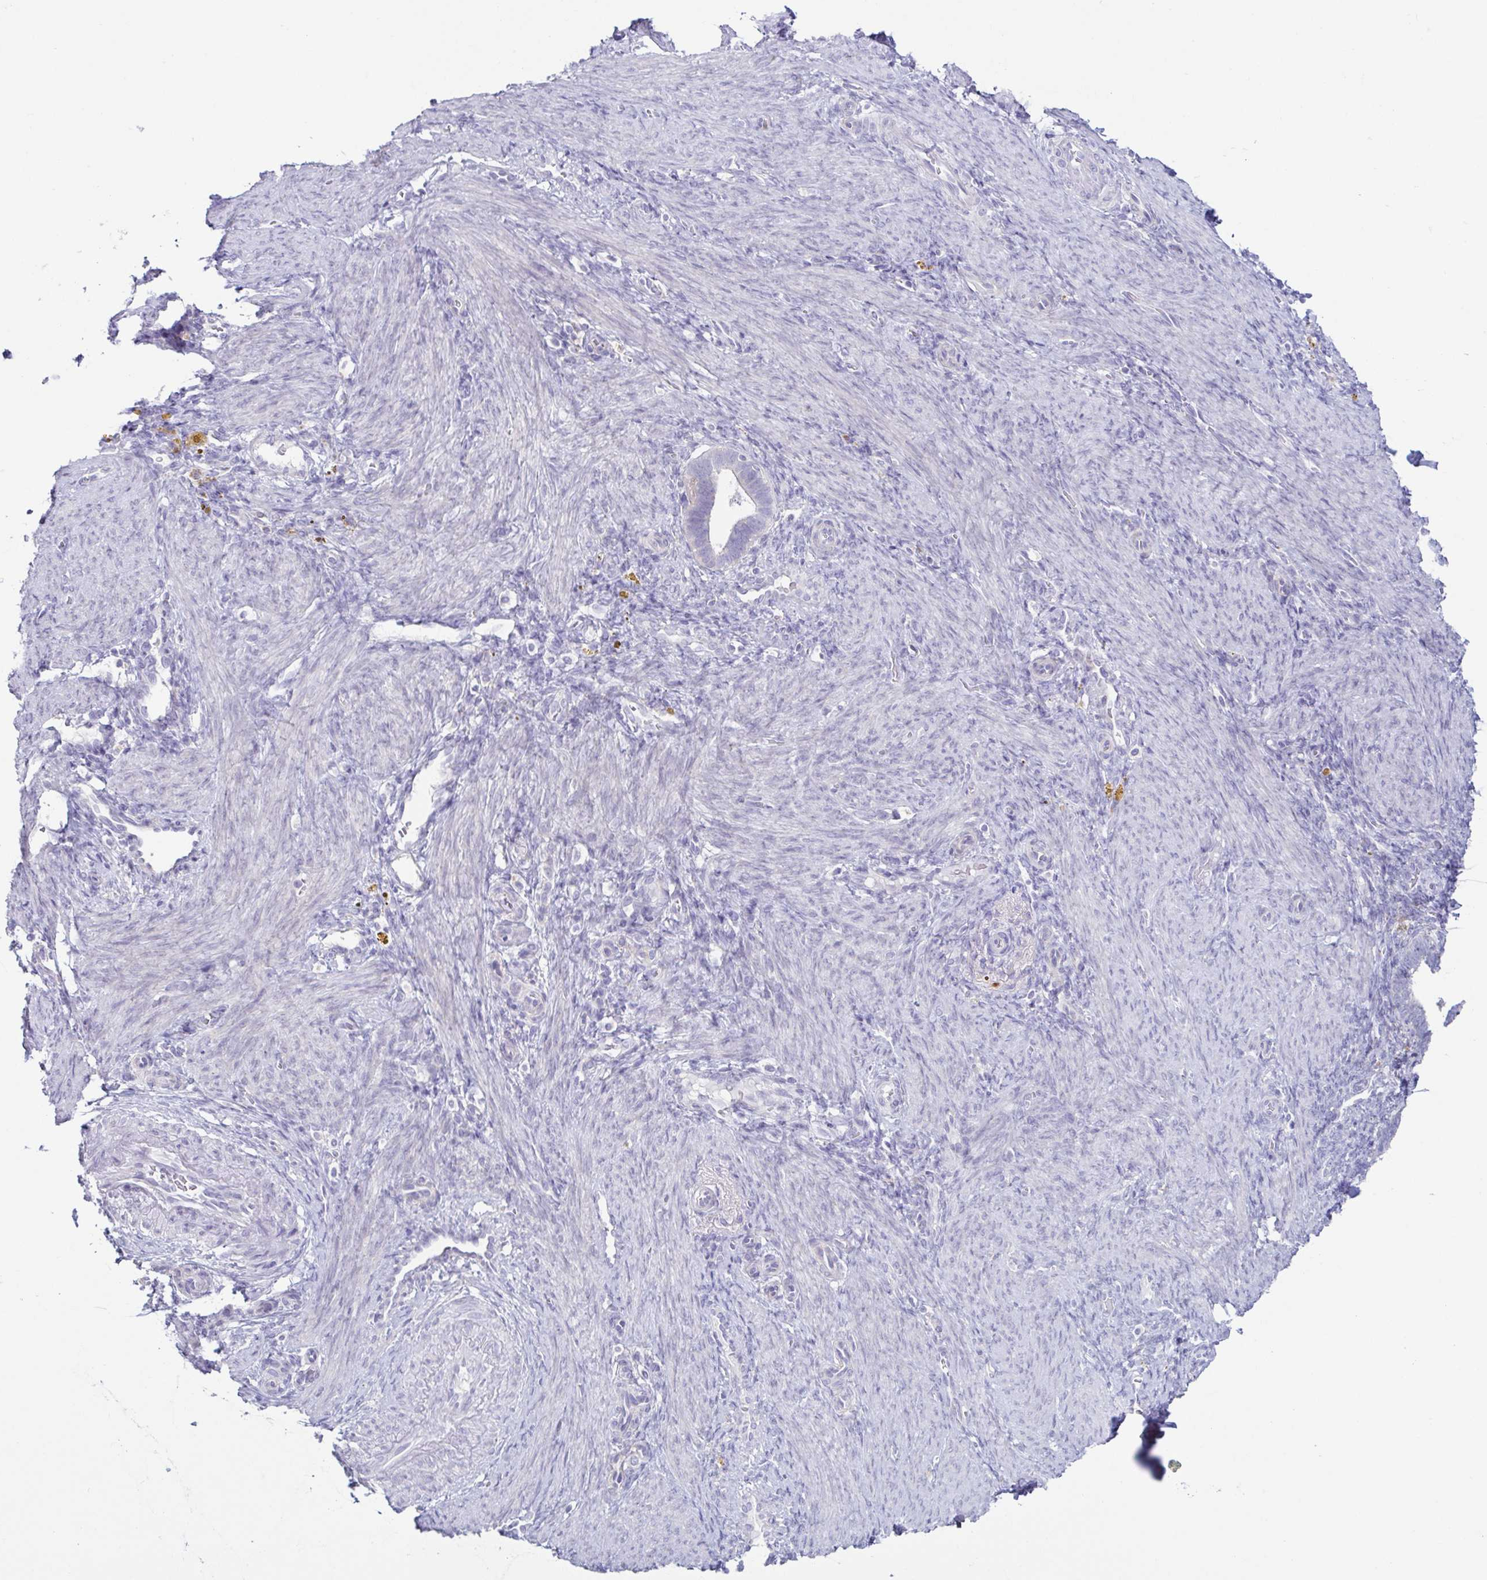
{"staining": {"intensity": "negative", "quantity": "none", "location": "none"}, "tissue": "endometrium", "cell_type": "Cells in endometrial stroma", "image_type": "normal", "snomed": [{"axis": "morphology", "description": "Normal tissue, NOS"}, {"axis": "topography", "description": "Endometrium"}], "caption": "Immunohistochemistry (IHC) photomicrograph of normal endometrium: endometrium stained with DAB (3,3'-diaminobenzidine) shows no significant protein expression in cells in endometrial stroma. (Immunohistochemistry, brightfield microscopy, high magnification).", "gene": "ATP6V1G2", "patient": {"sex": "female", "age": 34}}